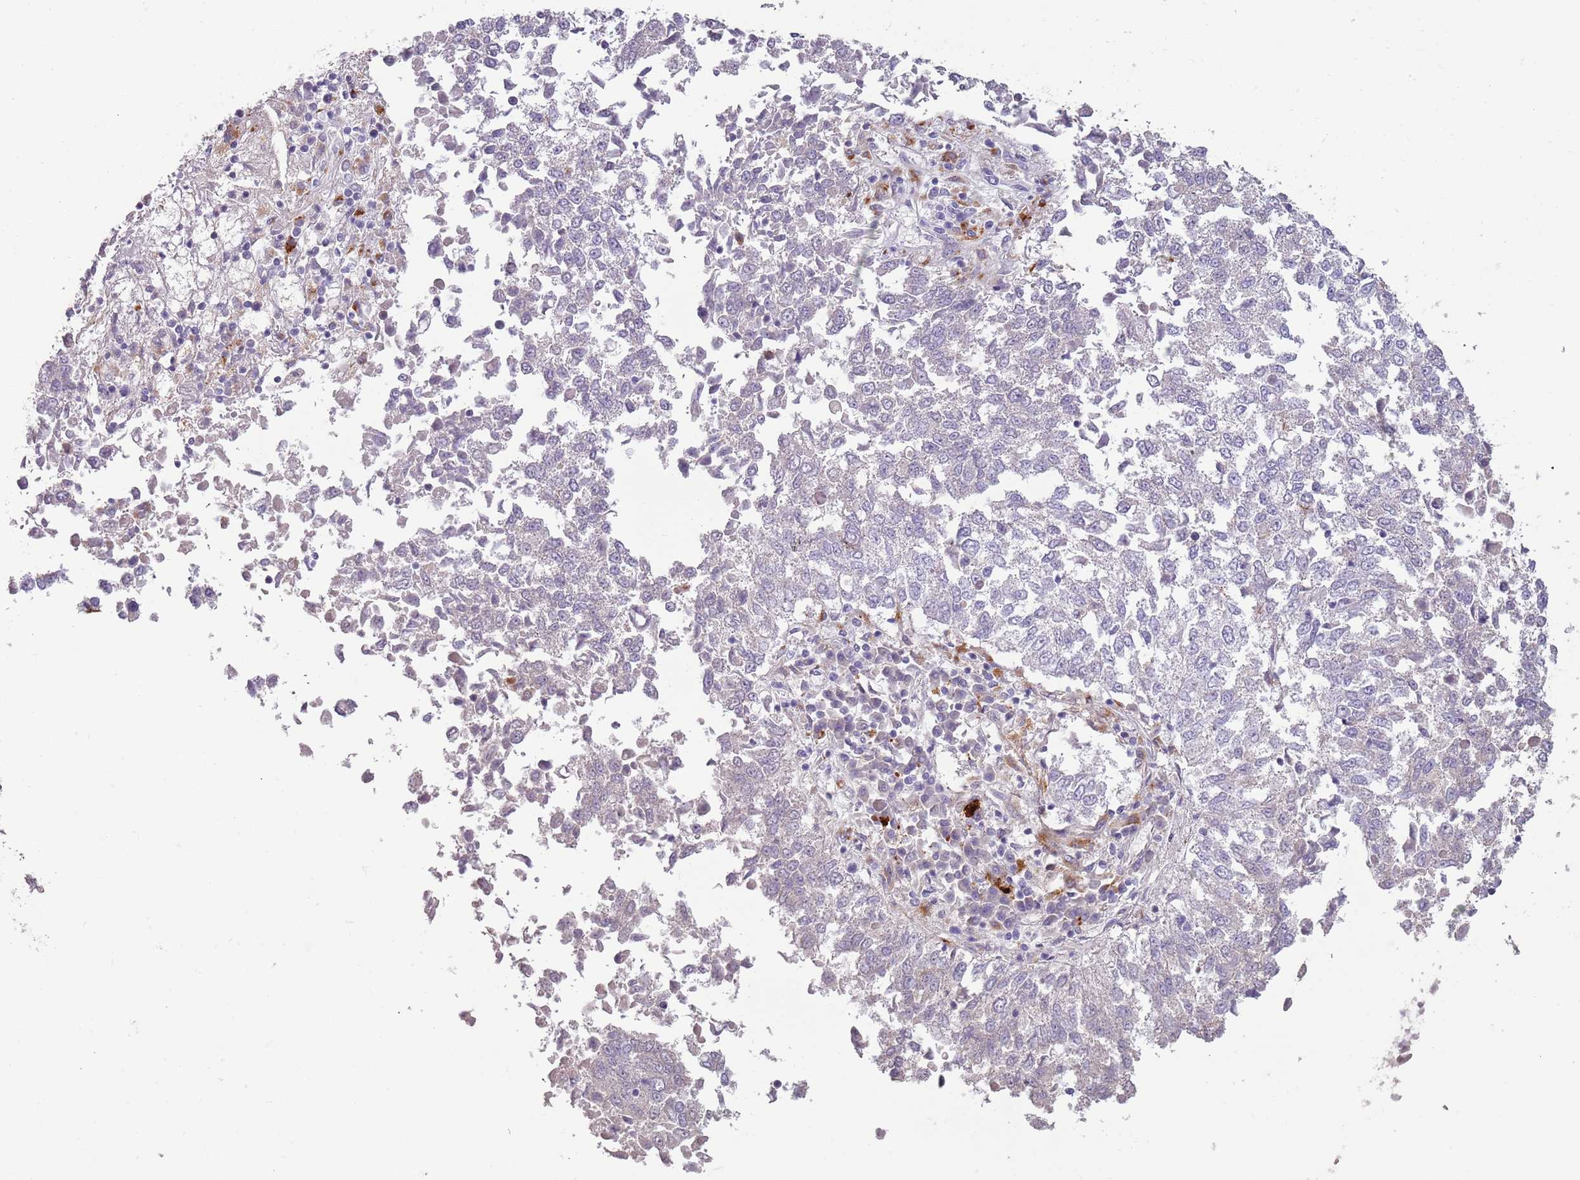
{"staining": {"intensity": "negative", "quantity": "none", "location": "none"}, "tissue": "lung cancer", "cell_type": "Tumor cells", "image_type": "cancer", "snomed": [{"axis": "morphology", "description": "Squamous cell carcinoma, NOS"}, {"axis": "topography", "description": "Lung"}], "caption": "A histopathology image of squamous cell carcinoma (lung) stained for a protein shows no brown staining in tumor cells.", "gene": "NWD2", "patient": {"sex": "male", "age": 73}}